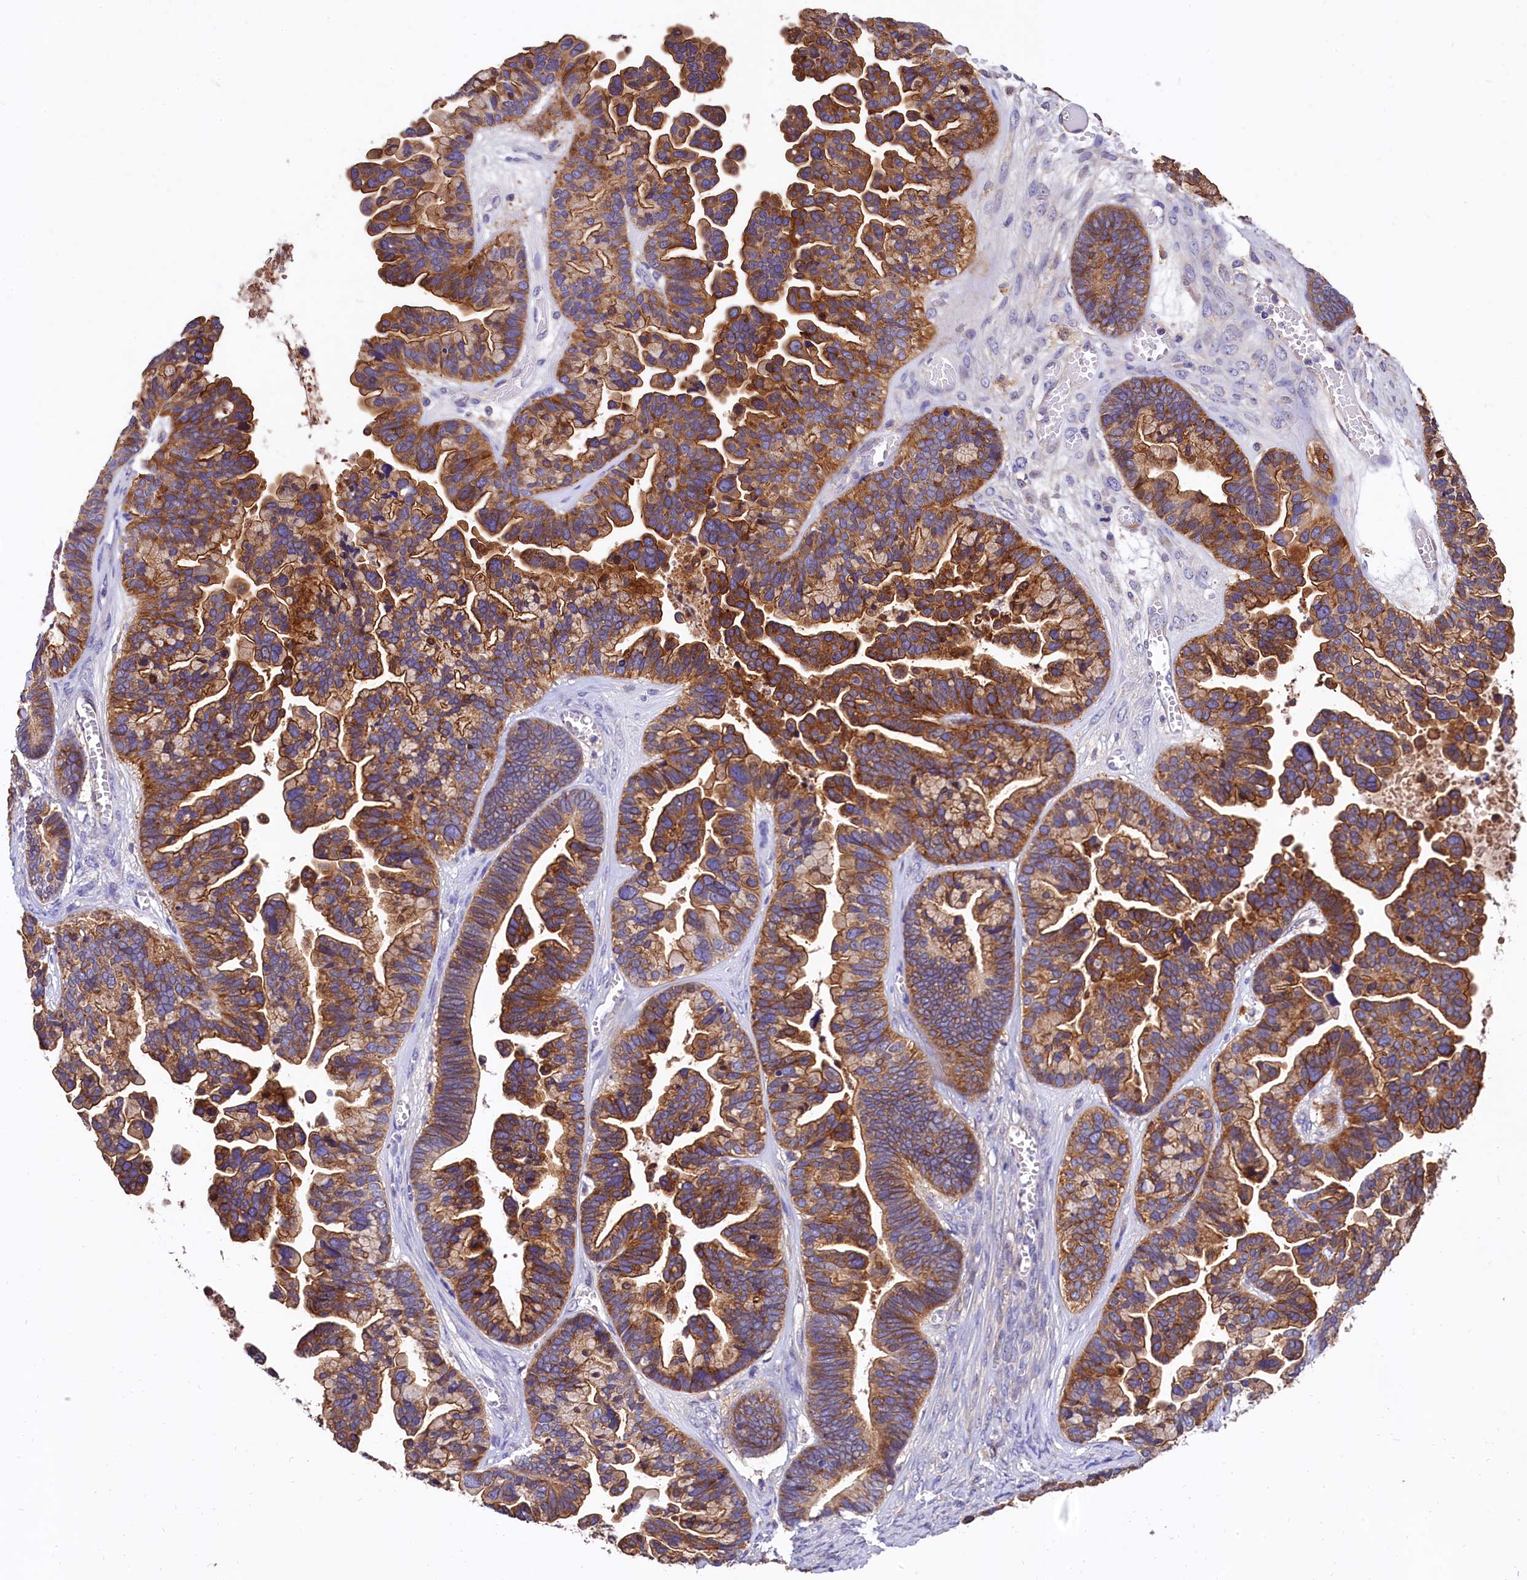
{"staining": {"intensity": "strong", "quantity": ">75%", "location": "cytoplasmic/membranous"}, "tissue": "ovarian cancer", "cell_type": "Tumor cells", "image_type": "cancer", "snomed": [{"axis": "morphology", "description": "Cystadenocarcinoma, serous, NOS"}, {"axis": "topography", "description": "Ovary"}], "caption": "Brown immunohistochemical staining in human ovarian serous cystadenocarcinoma exhibits strong cytoplasmic/membranous staining in approximately >75% of tumor cells.", "gene": "EPS8L2", "patient": {"sex": "female", "age": 56}}